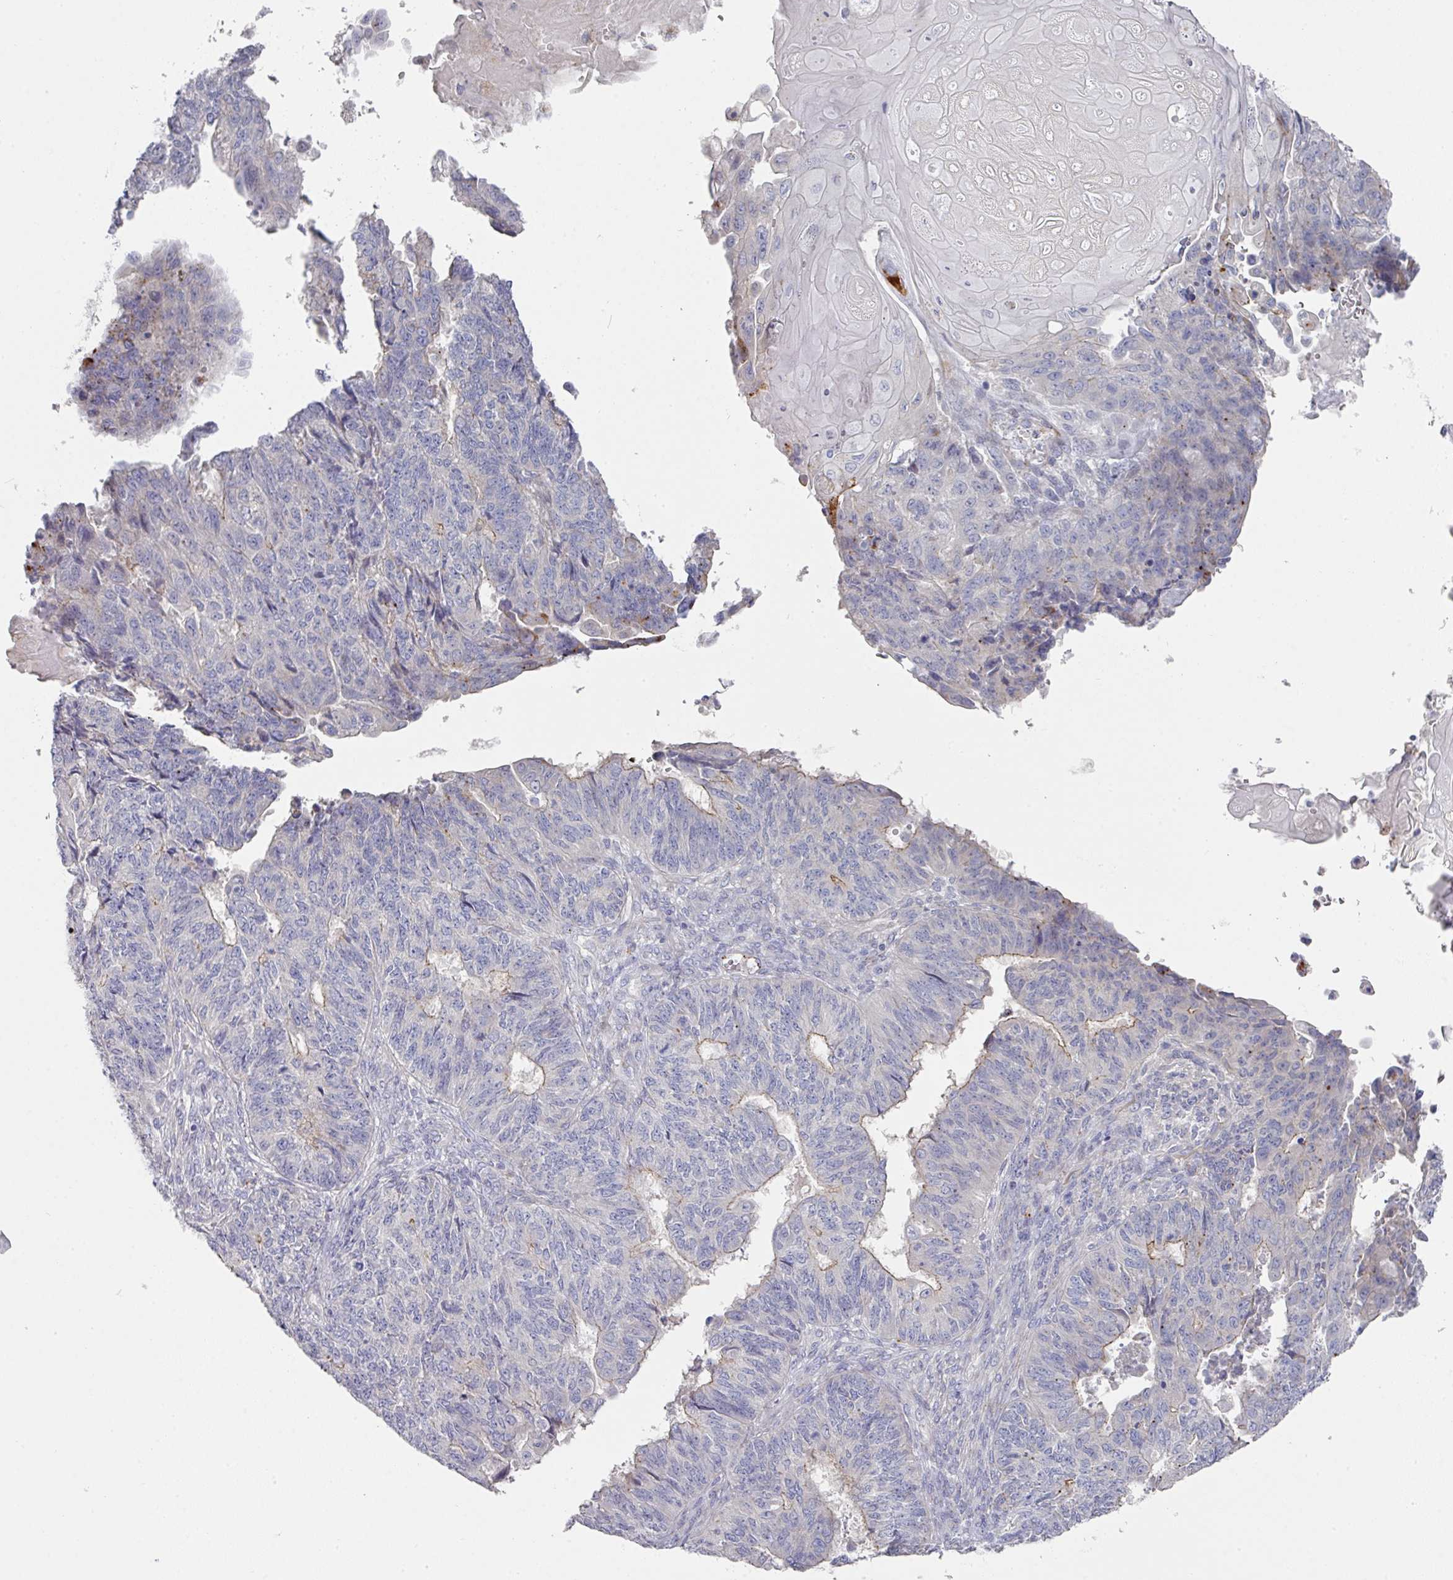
{"staining": {"intensity": "negative", "quantity": "none", "location": "none"}, "tissue": "endometrial cancer", "cell_type": "Tumor cells", "image_type": "cancer", "snomed": [{"axis": "morphology", "description": "Adenocarcinoma, NOS"}, {"axis": "topography", "description": "Endometrium"}], "caption": "Endometrial cancer (adenocarcinoma) was stained to show a protein in brown. There is no significant expression in tumor cells.", "gene": "NT5C1A", "patient": {"sex": "female", "age": 32}}